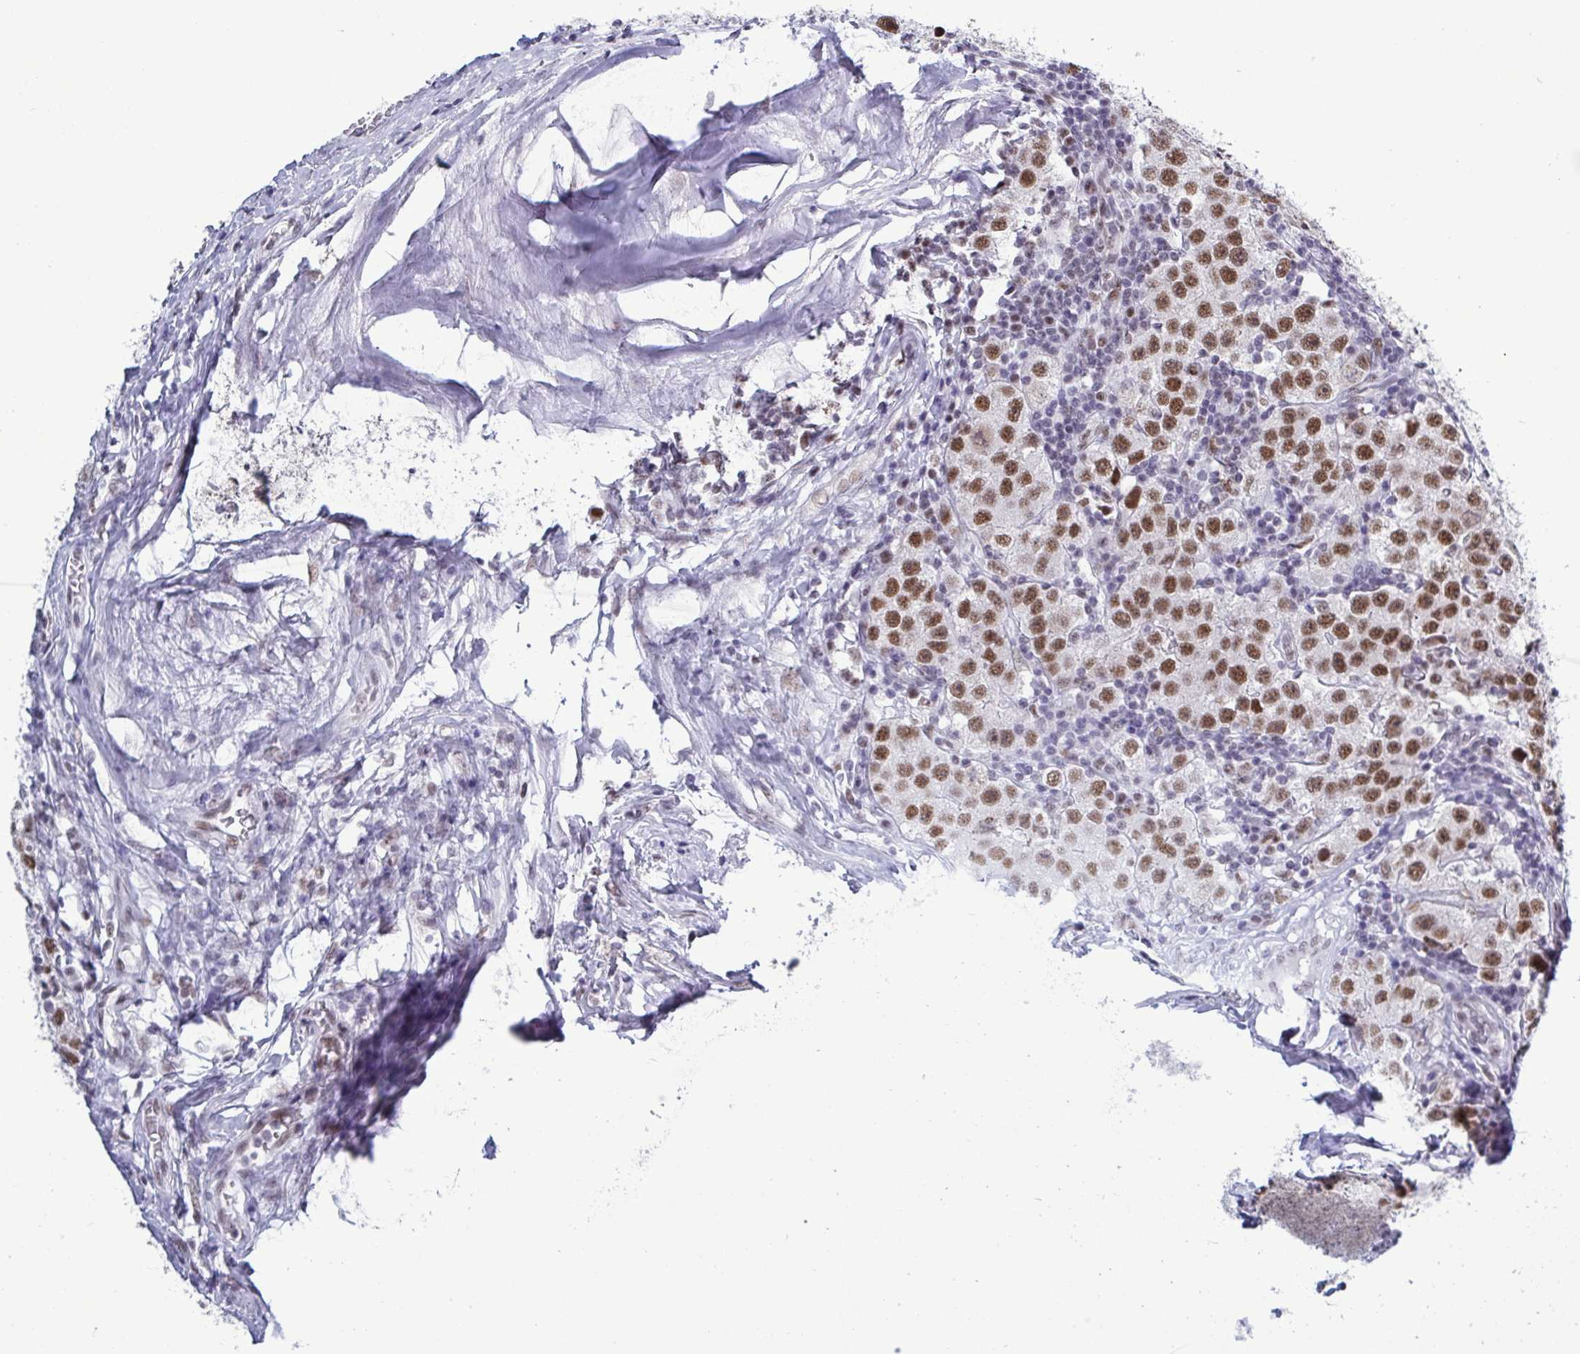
{"staining": {"intensity": "moderate", "quantity": ">75%", "location": "nuclear"}, "tissue": "testis cancer", "cell_type": "Tumor cells", "image_type": "cancer", "snomed": [{"axis": "morphology", "description": "Seminoma, NOS"}, {"axis": "topography", "description": "Testis"}], "caption": "This image exhibits immunohistochemistry staining of testis seminoma, with medium moderate nuclear staining in about >75% of tumor cells.", "gene": "PPP1R10", "patient": {"sex": "male", "age": 34}}